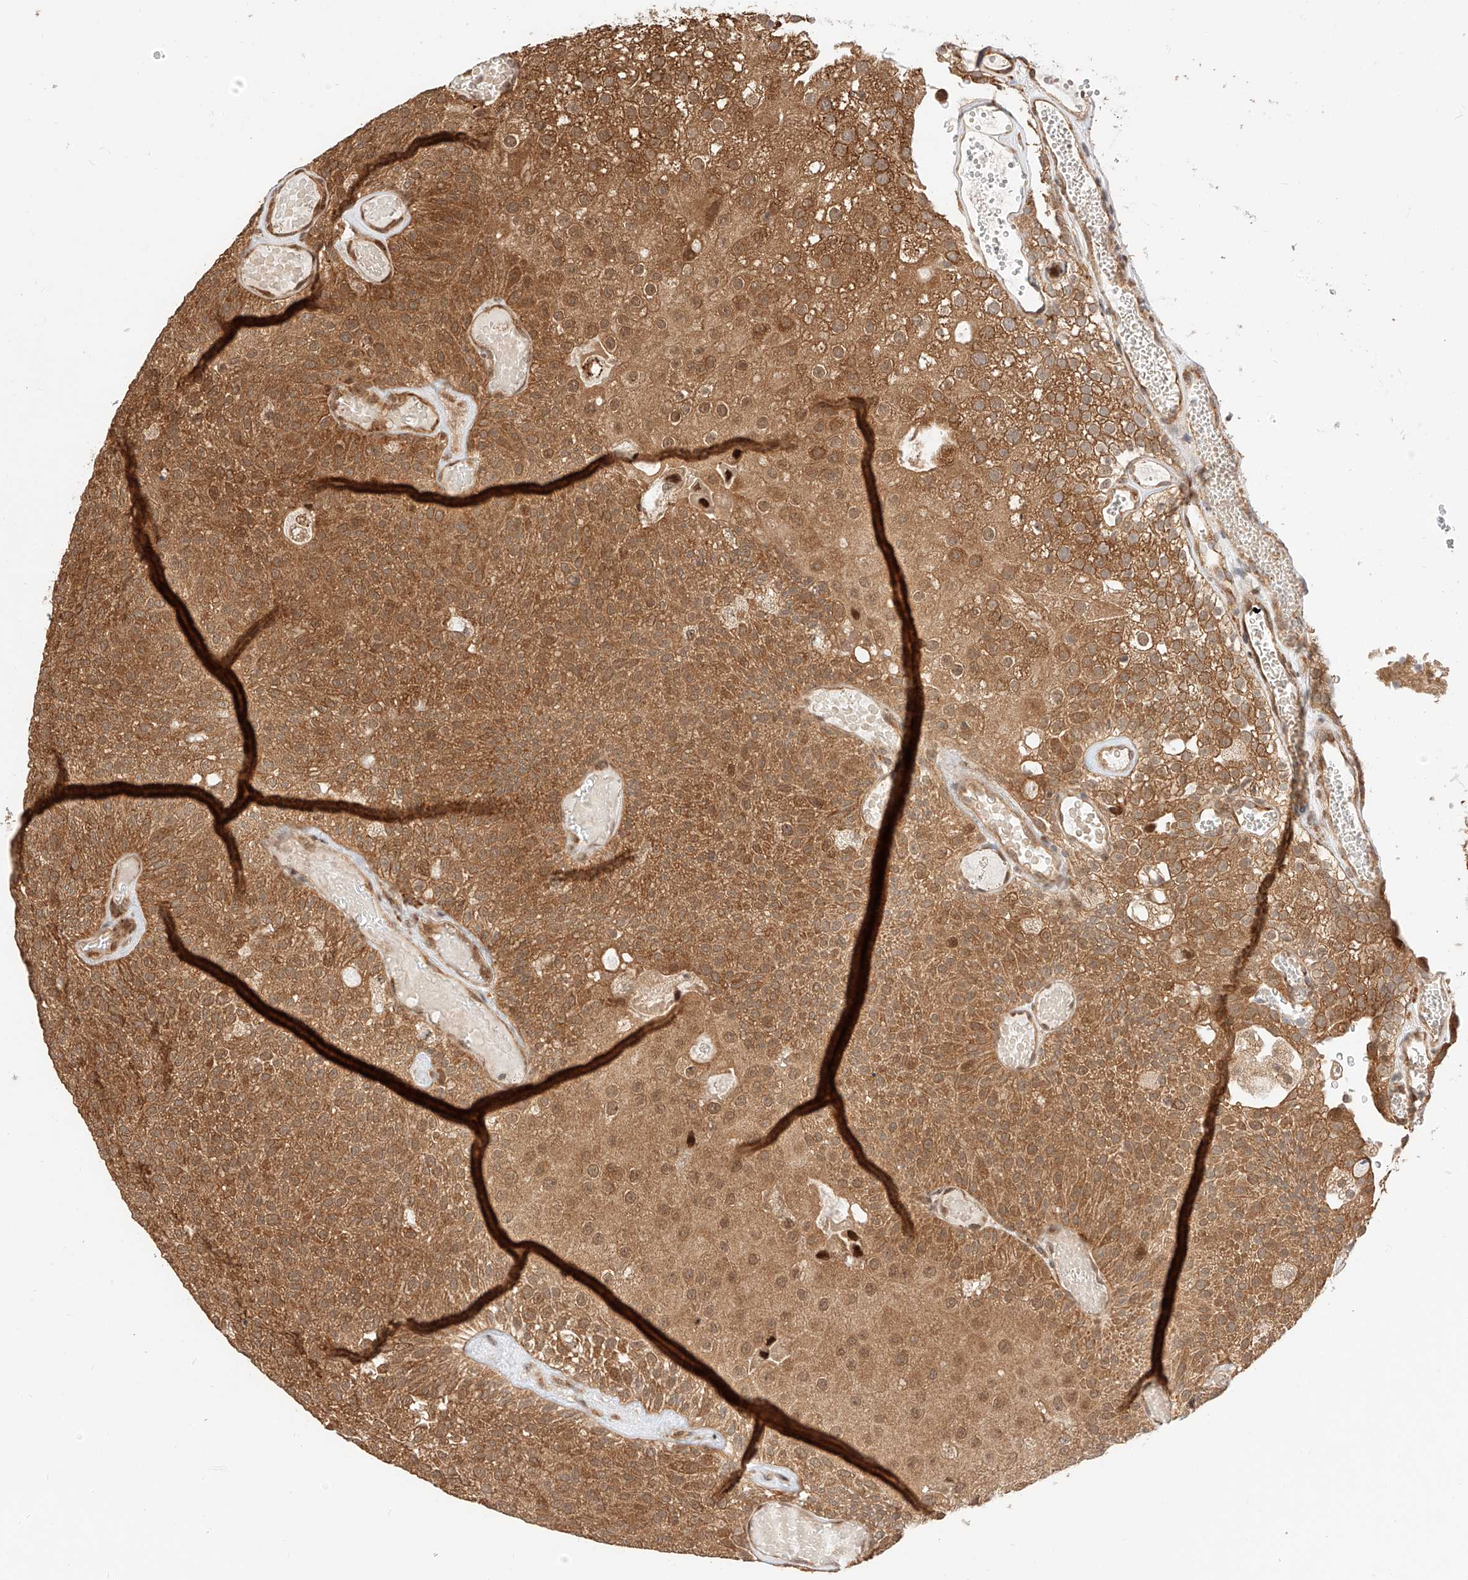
{"staining": {"intensity": "moderate", "quantity": ">75%", "location": "cytoplasmic/membranous,nuclear"}, "tissue": "urothelial cancer", "cell_type": "Tumor cells", "image_type": "cancer", "snomed": [{"axis": "morphology", "description": "Urothelial carcinoma, Low grade"}, {"axis": "topography", "description": "Urinary bladder"}], "caption": "DAB immunohistochemical staining of low-grade urothelial carcinoma reveals moderate cytoplasmic/membranous and nuclear protein staining in about >75% of tumor cells.", "gene": "EIF4H", "patient": {"sex": "male", "age": 78}}